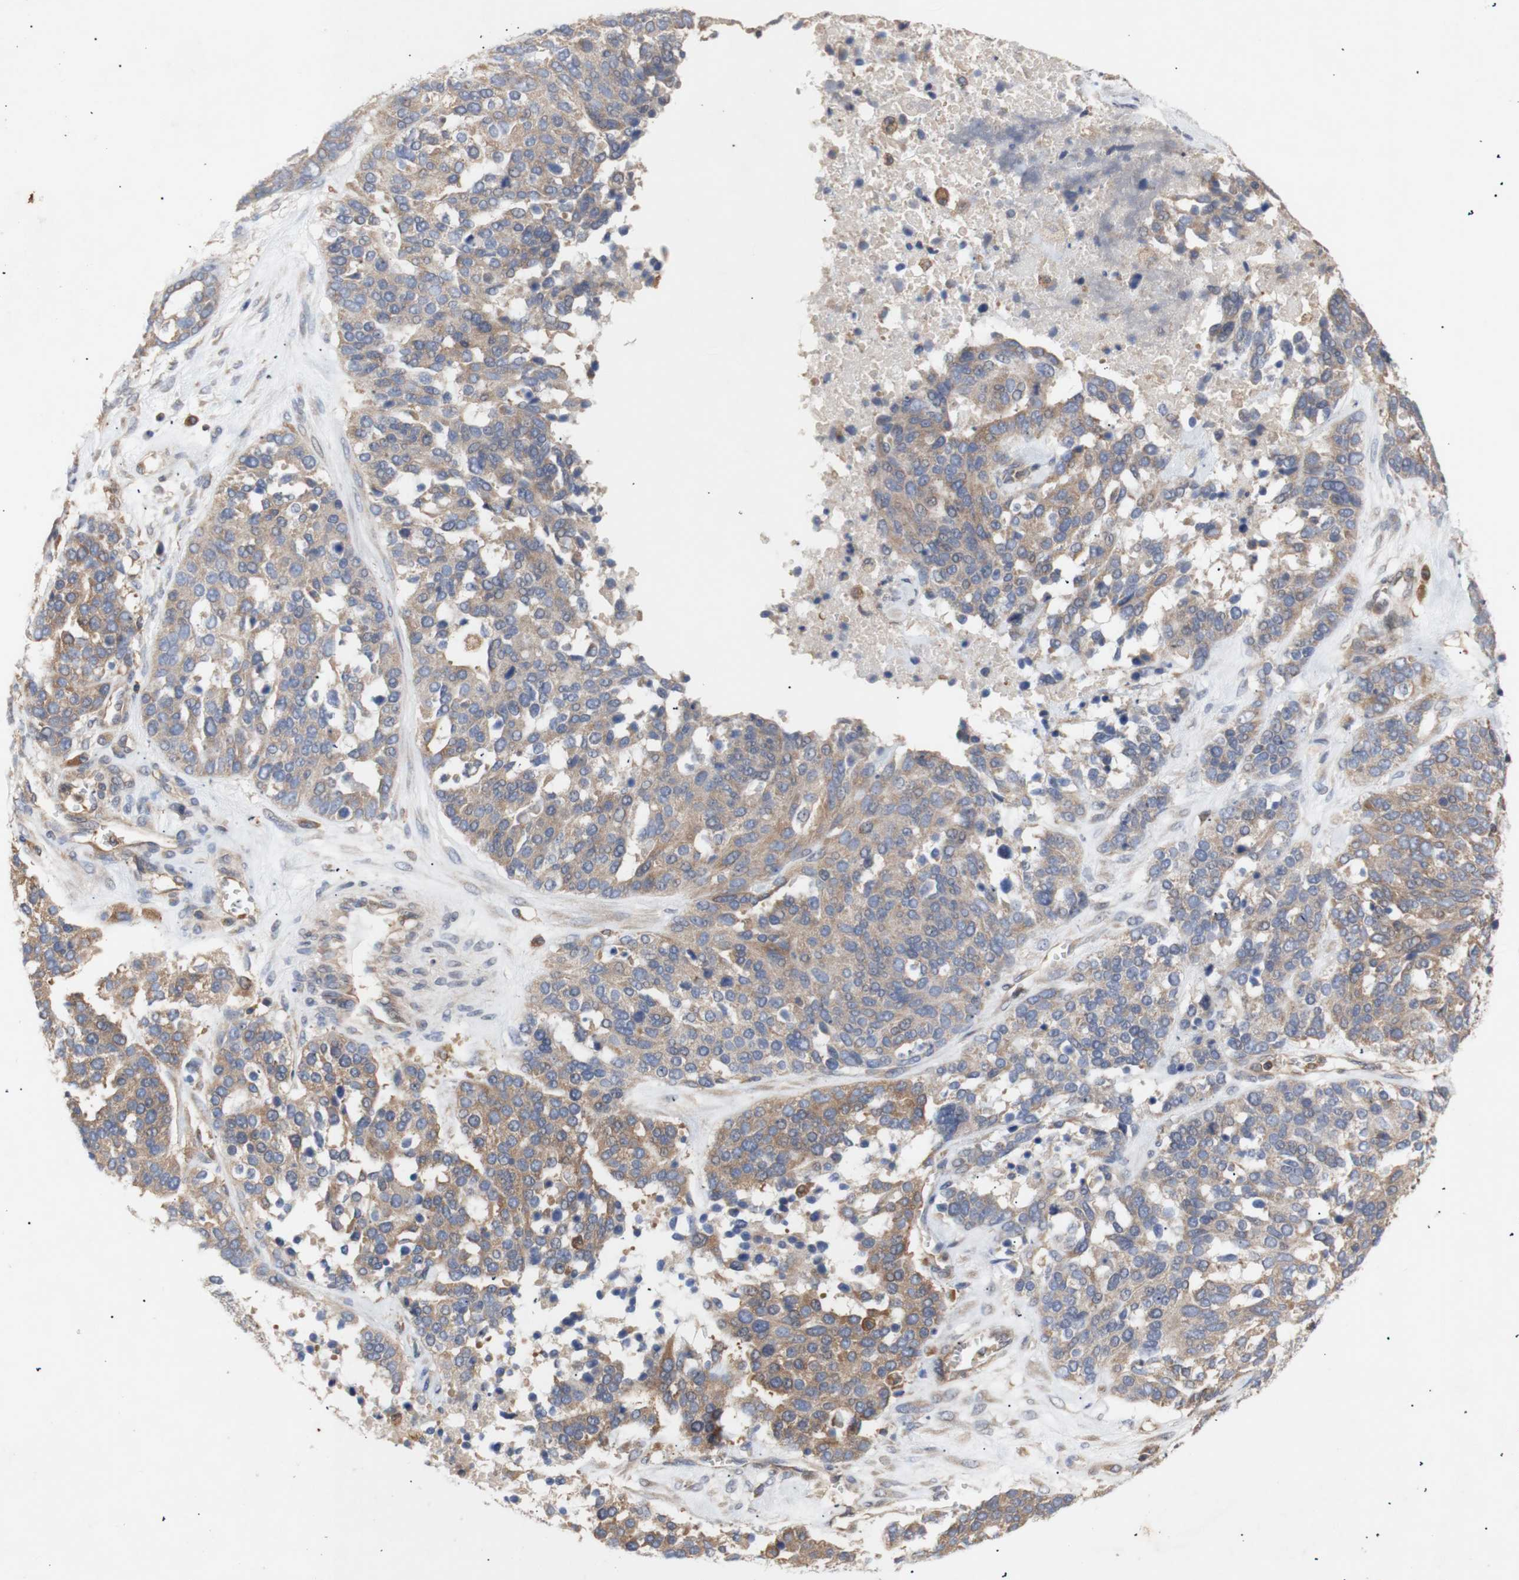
{"staining": {"intensity": "moderate", "quantity": ">75%", "location": "cytoplasmic/membranous"}, "tissue": "ovarian cancer", "cell_type": "Tumor cells", "image_type": "cancer", "snomed": [{"axis": "morphology", "description": "Cystadenocarcinoma, serous, NOS"}, {"axis": "topography", "description": "Ovary"}], "caption": "Moderate cytoplasmic/membranous positivity for a protein is seen in about >75% of tumor cells of ovarian cancer (serous cystadenocarcinoma) using immunohistochemistry.", "gene": "IKBKG", "patient": {"sex": "female", "age": 44}}